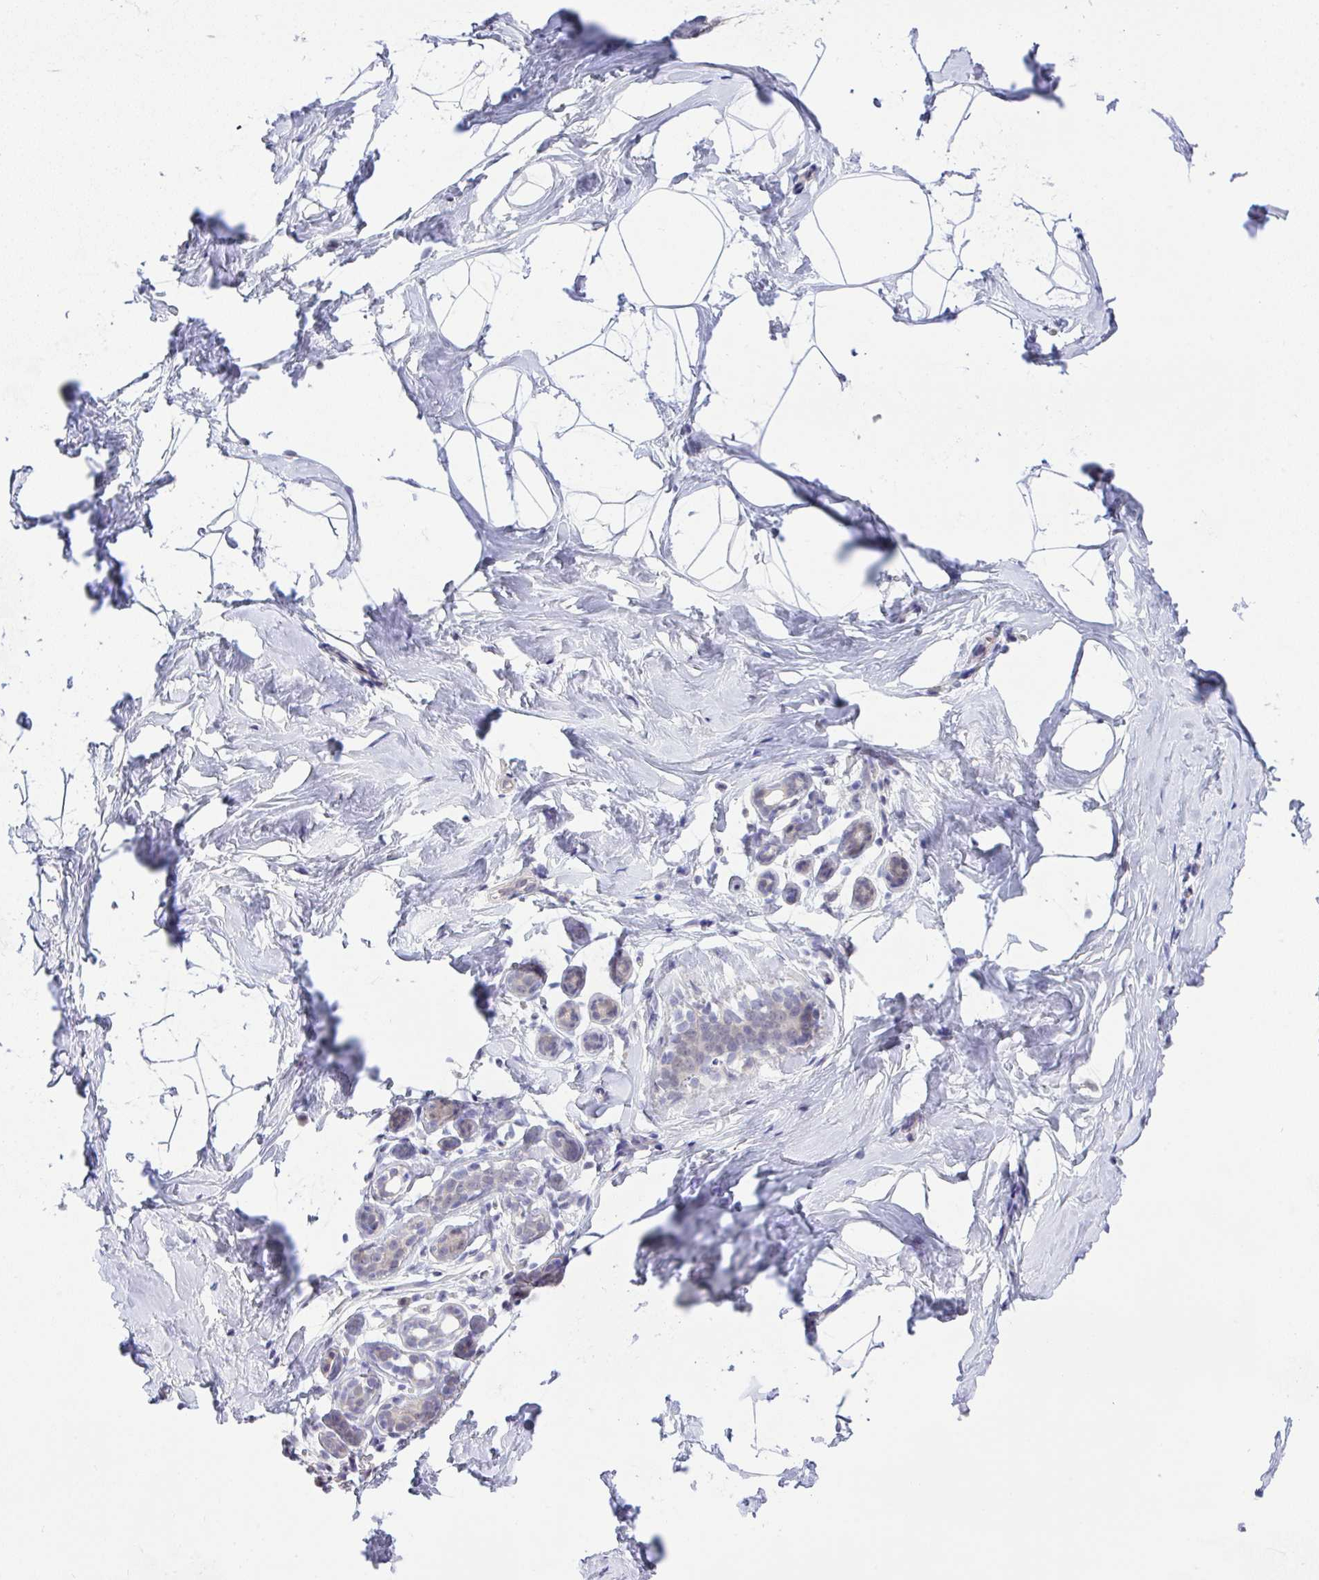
{"staining": {"intensity": "negative", "quantity": "none", "location": "none"}, "tissue": "breast", "cell_type": "Adipocytes", "image_type": "normal", "snomed": [{"axis": "morphology", "description": "Normal tissue, NOS"}, {"axis": "topography", "description": "Breast"}], "caption": "Immunohistochemistry (IHC) of benign human breast reveals no positivity in adipocytes.", "gene": "C9orf64", "patient": {"sex": "female", "age": 32}}